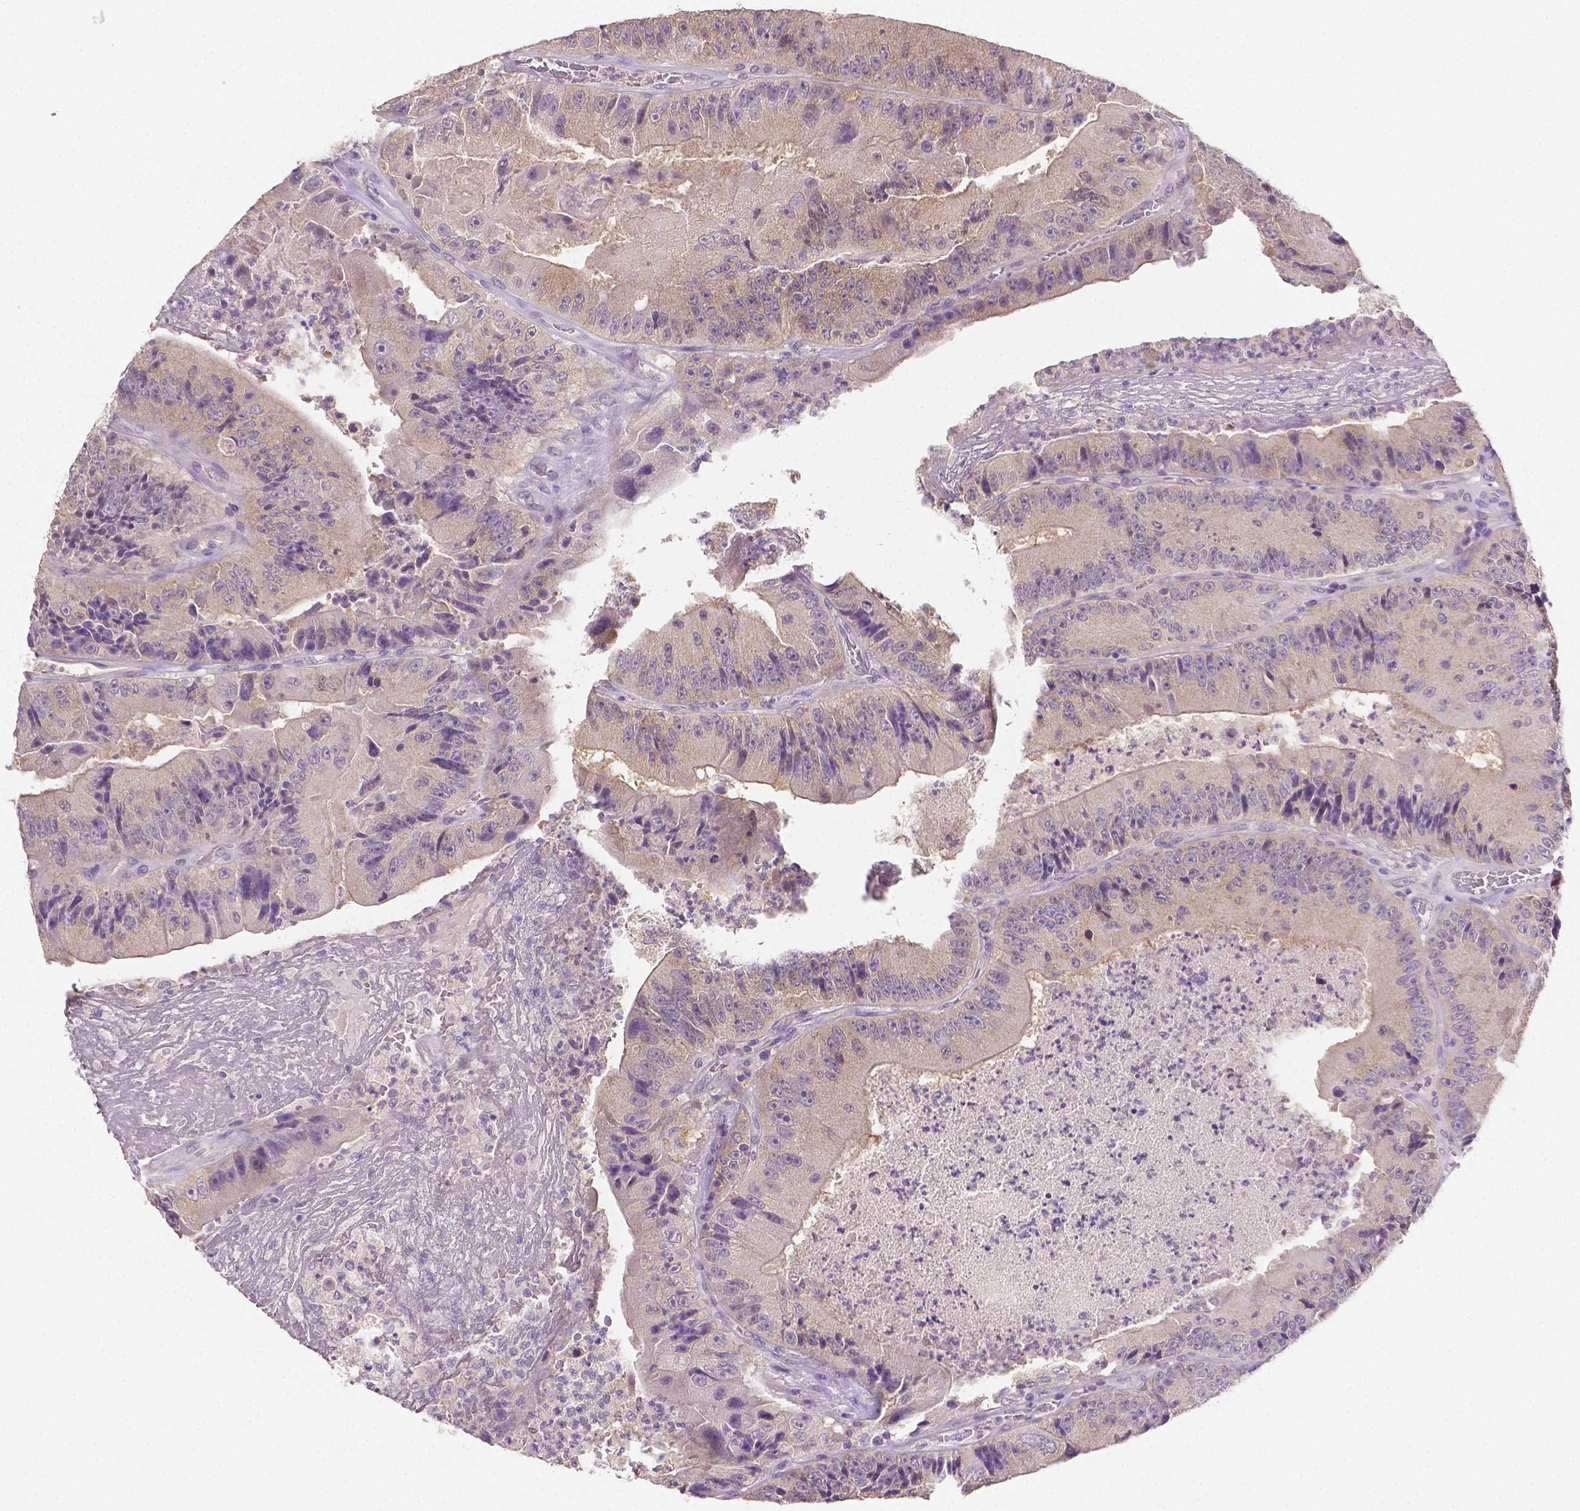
{"staining": {"intensity": "moderate", "quantity": "<25%", "location": "cytoplasmic/membranous"}, "tissue": "colorectal cancer", "cell_type": "Tumor cells", "image_type": "cancer", "snomed": [{"axis": "morphology", "description": "Adenocarcinoma, NOS"}, {"axis": "topography", "description": "Colon"}], "caption": "Immunohistochemical staining of adenocarcinoma (colorectal) reveals low levels of moderate cytoplasmic/membranous protein positivity in about <25% of tumor cells.", "gene": "FASN", "patient": {"sex": "female", "age": 86}}